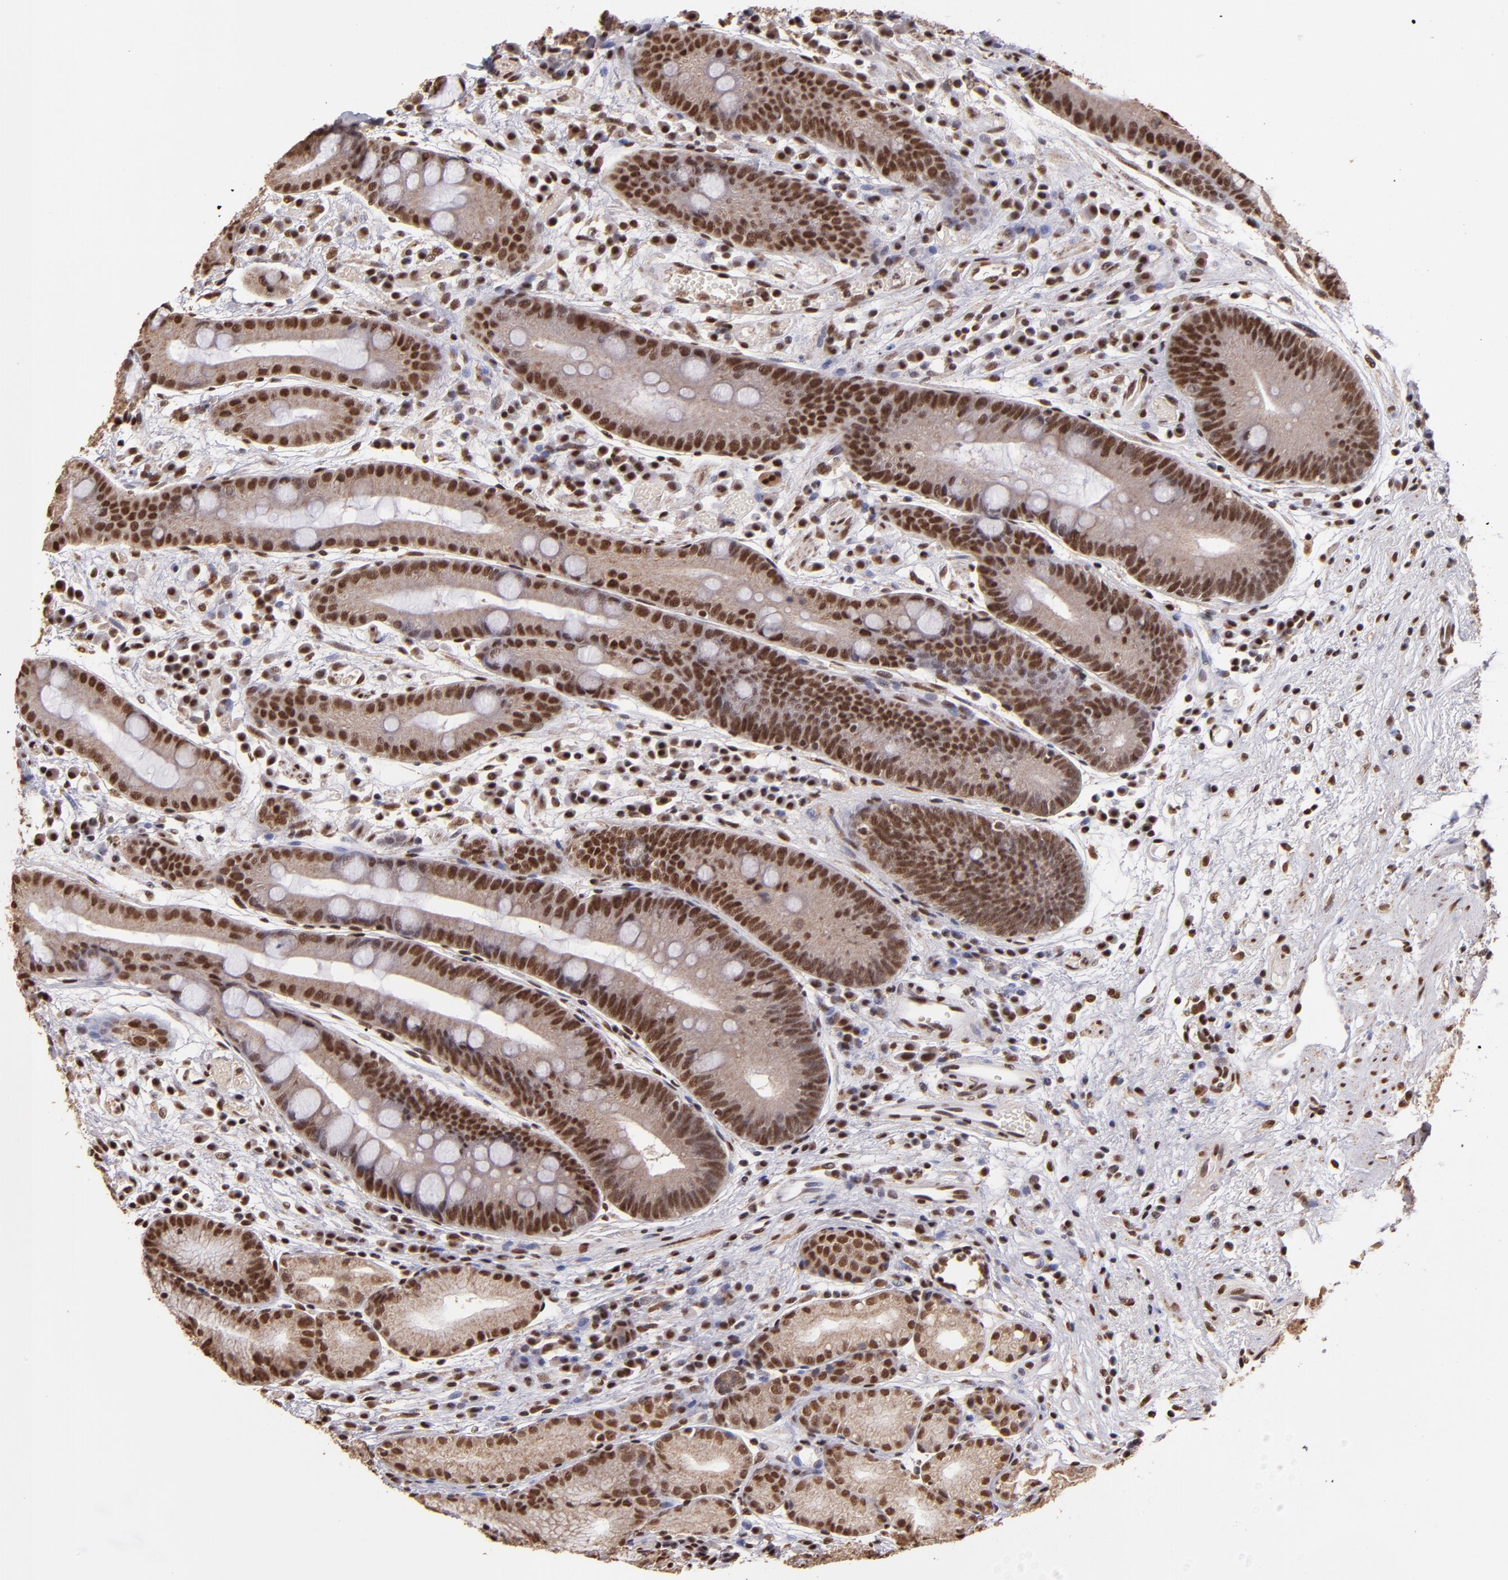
{"staining": {"intensity": "moderate", "quantity": ">75%", "location": "nuclear"}, "tissue": "stomach", "cell_type": "Glandular cells", "image_type": "normal", "snomed": [{"axis": "morphology", "description": "Normal tissue, NOS"}, {"axis": "morphology", "description": "Inflammation, NOS"}, {"axis": "topography", "description": "Stomach, lower"}], "caption": "Protein staining reveals moderate nuclear staining in approximately >75% of glandular cells in unremarkable stomach. Ihc stains the protein in brown and the nuclei are stained blue.", "gene": "SP1", "patient": {"sex": "male", "age": 59}}